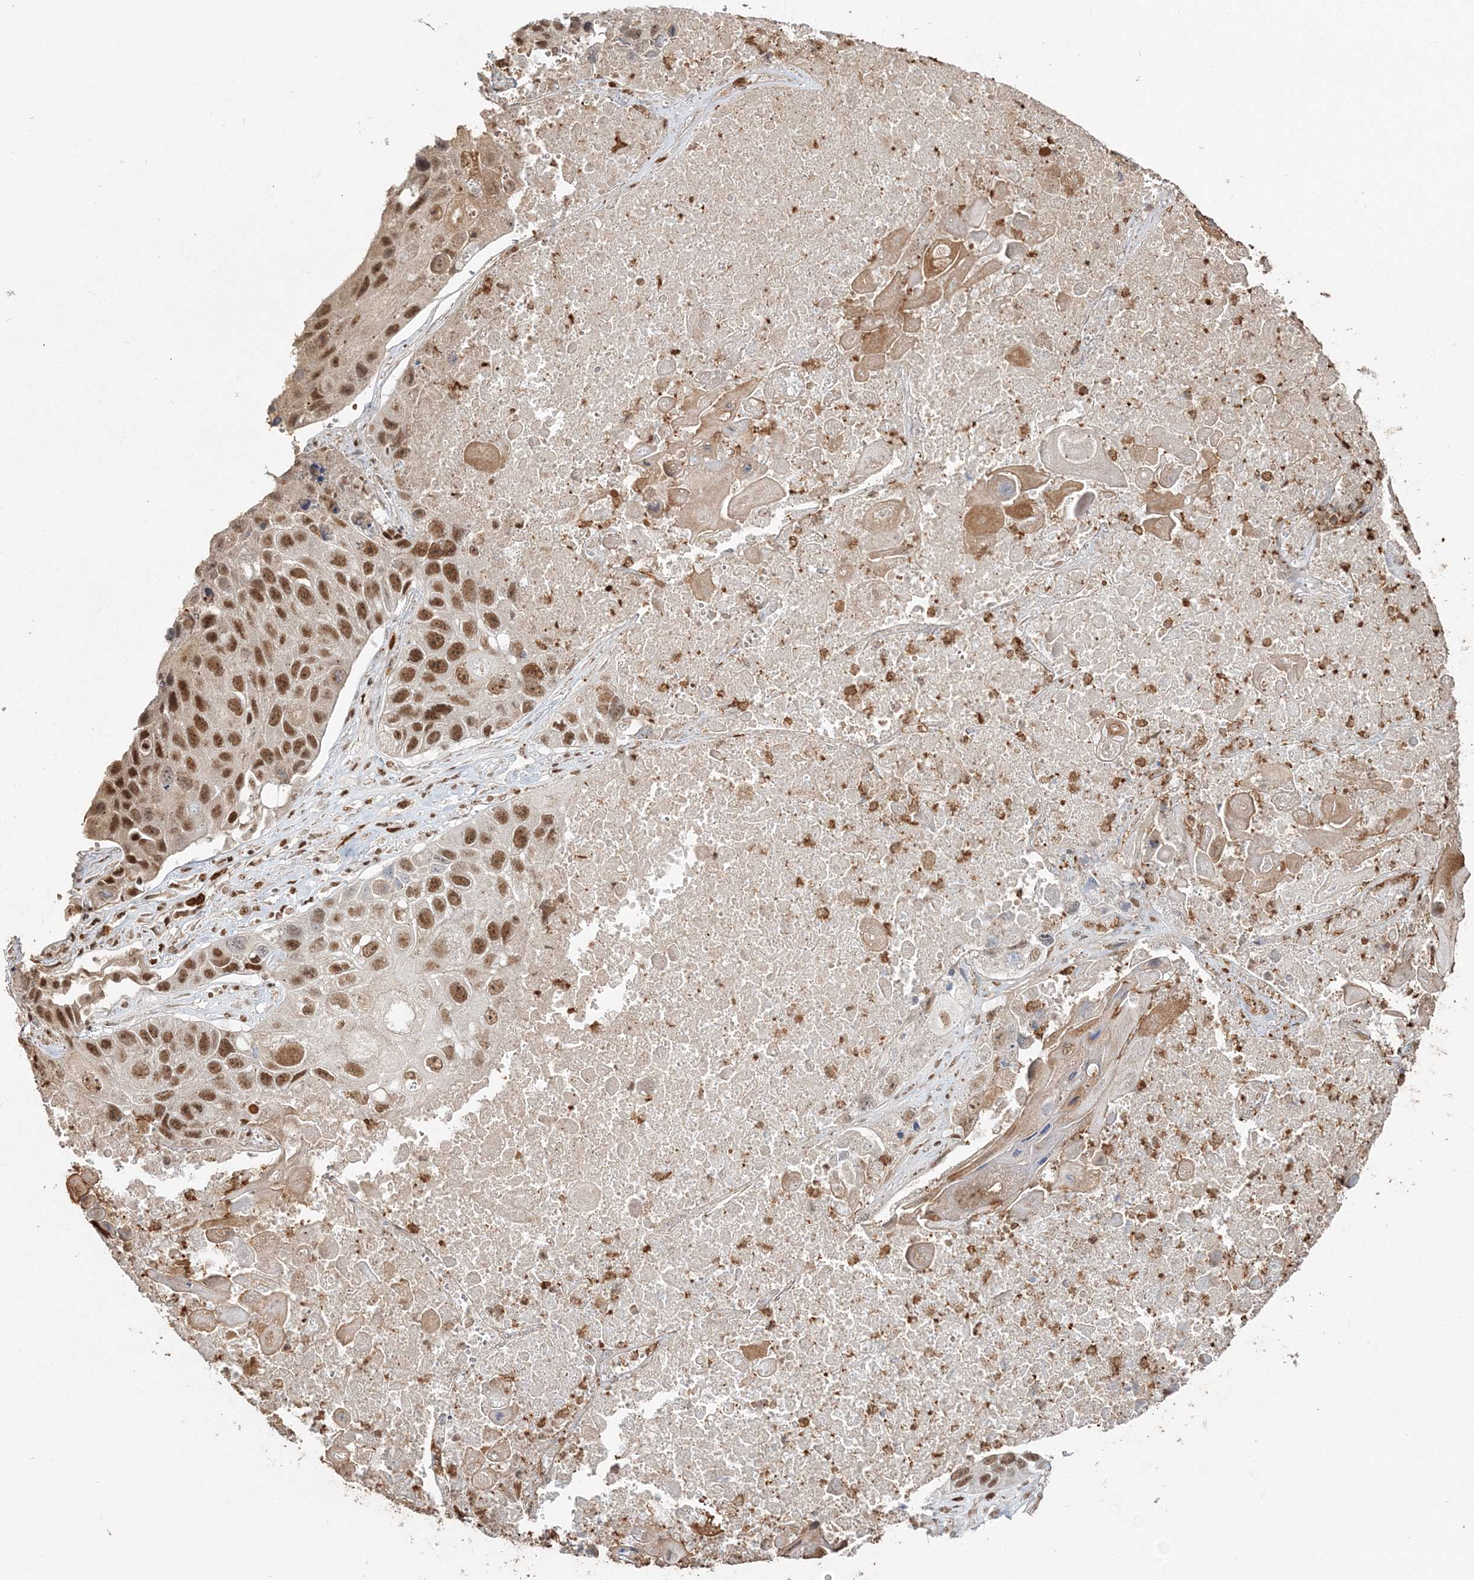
{"staining": {"intensity": "moderate", "quantity": ">75%", "location": "nuclear"}, "tissue": "lung cancer", "cell_type": "Tumor cells", "image_type": "cancer", "snomed": [{"axis": "morphology", "description": "Squamous cell carcinoma, NOS"}, {"axis": "topography", "description": "Lung"}], "caption": "A brown stain labels moderate nuclear positivity of a protein in lung cancer tumor cells.", "gene": "QRICH1", "patient": {"sex": "male", "age": 61}}